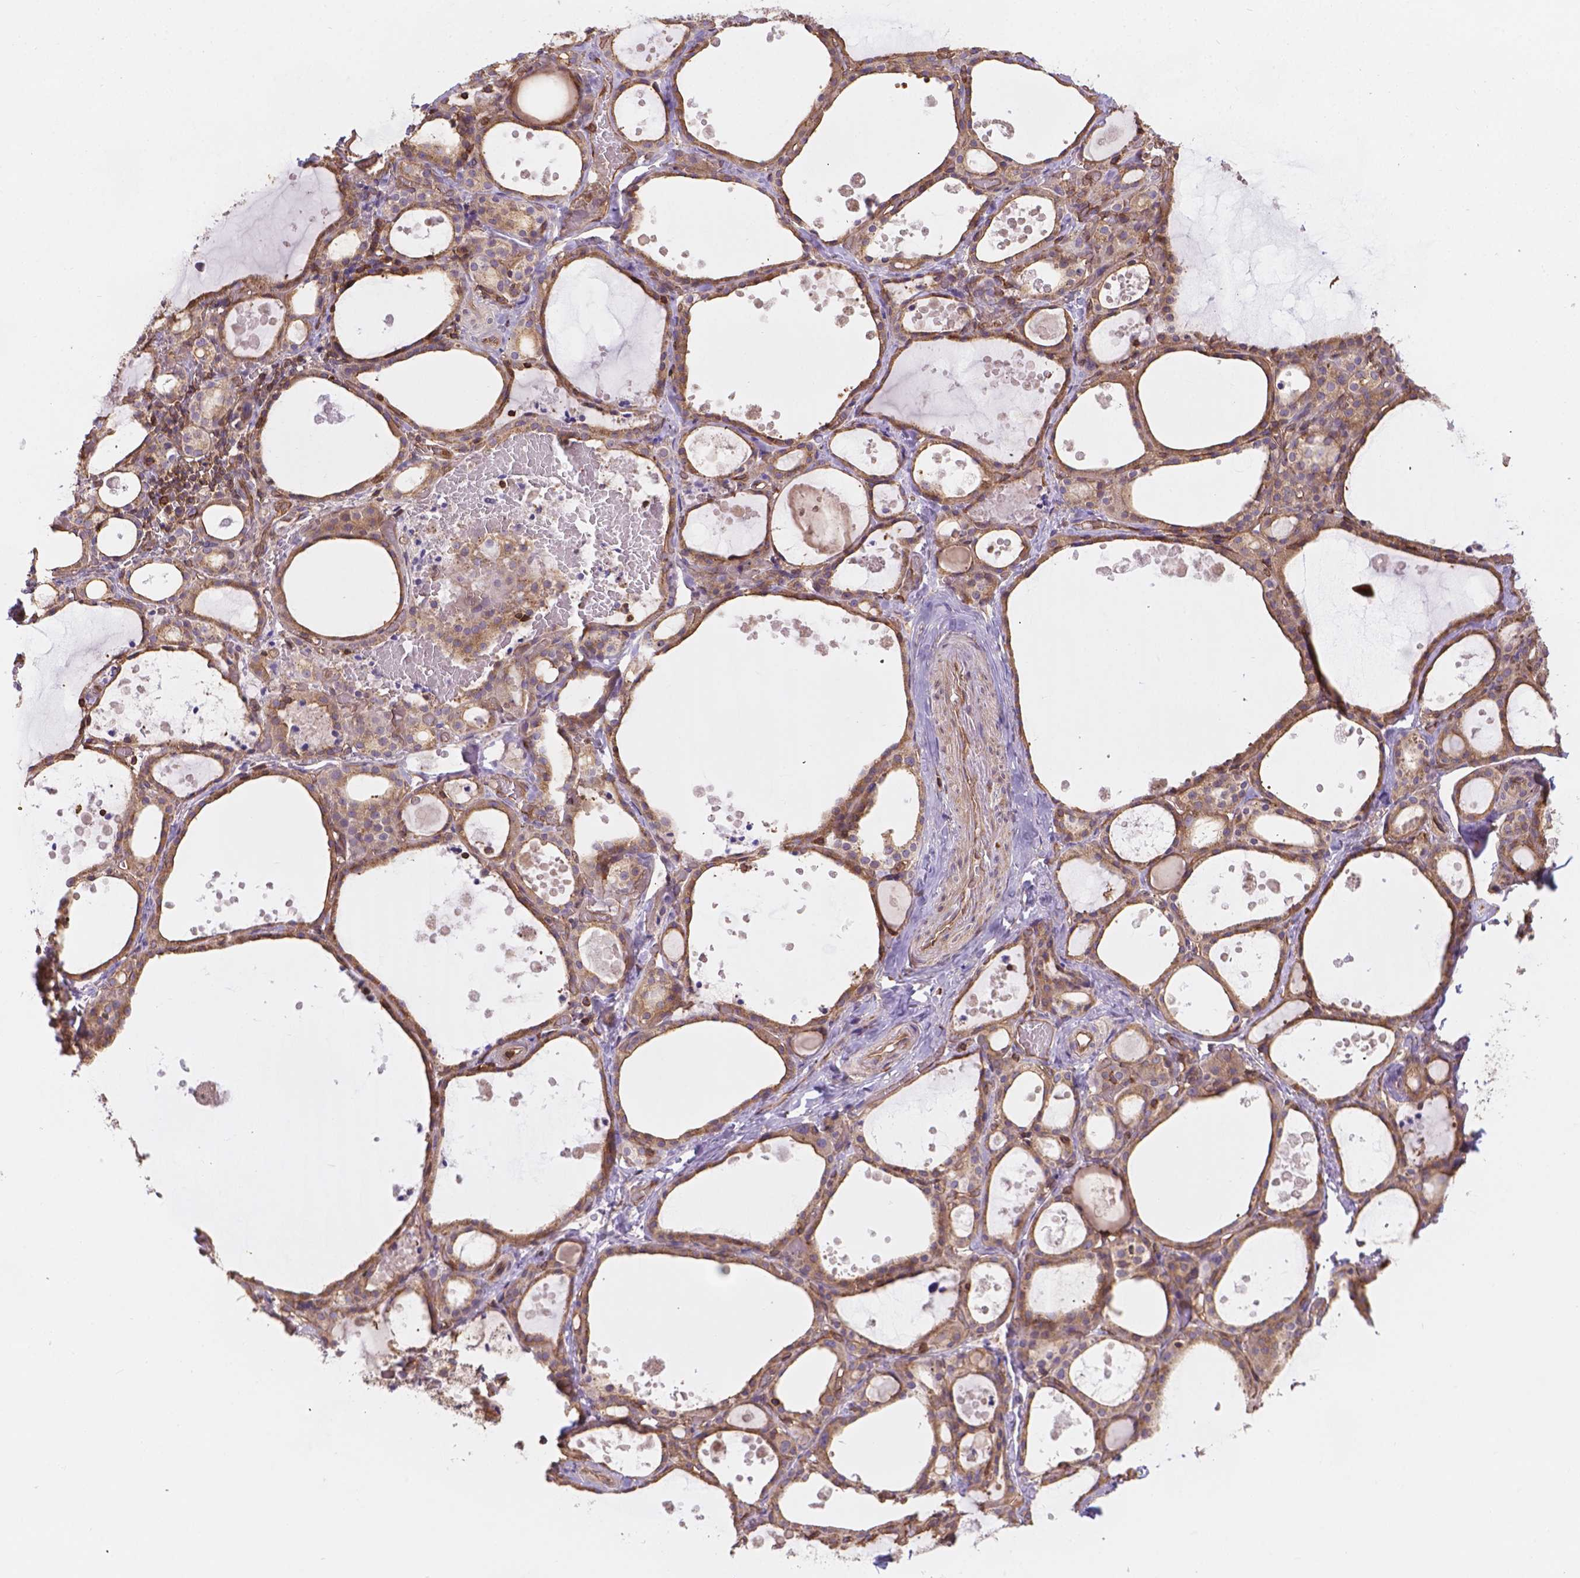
{"staining": {"intensity": "moderate", "quantity": ">75%", "location": "cytoplasmic/membranous"}, "tissue": "thyroid gland", "cell_type": "Glandular cells", "image_type": "normal", "snomed": [{"axis": "morphology", "description": "Normal tissue, NOS"}, {"axis": "topography", "description": "Thyroid gland"}], "caption": "Protein staining exhibits moderate cytoplasmic/membranous positivity in approximately >75% of glandular cells in benign thyroid gland.", "gene": "DMWD", "patient": {"sex": "male", "age": 68}}